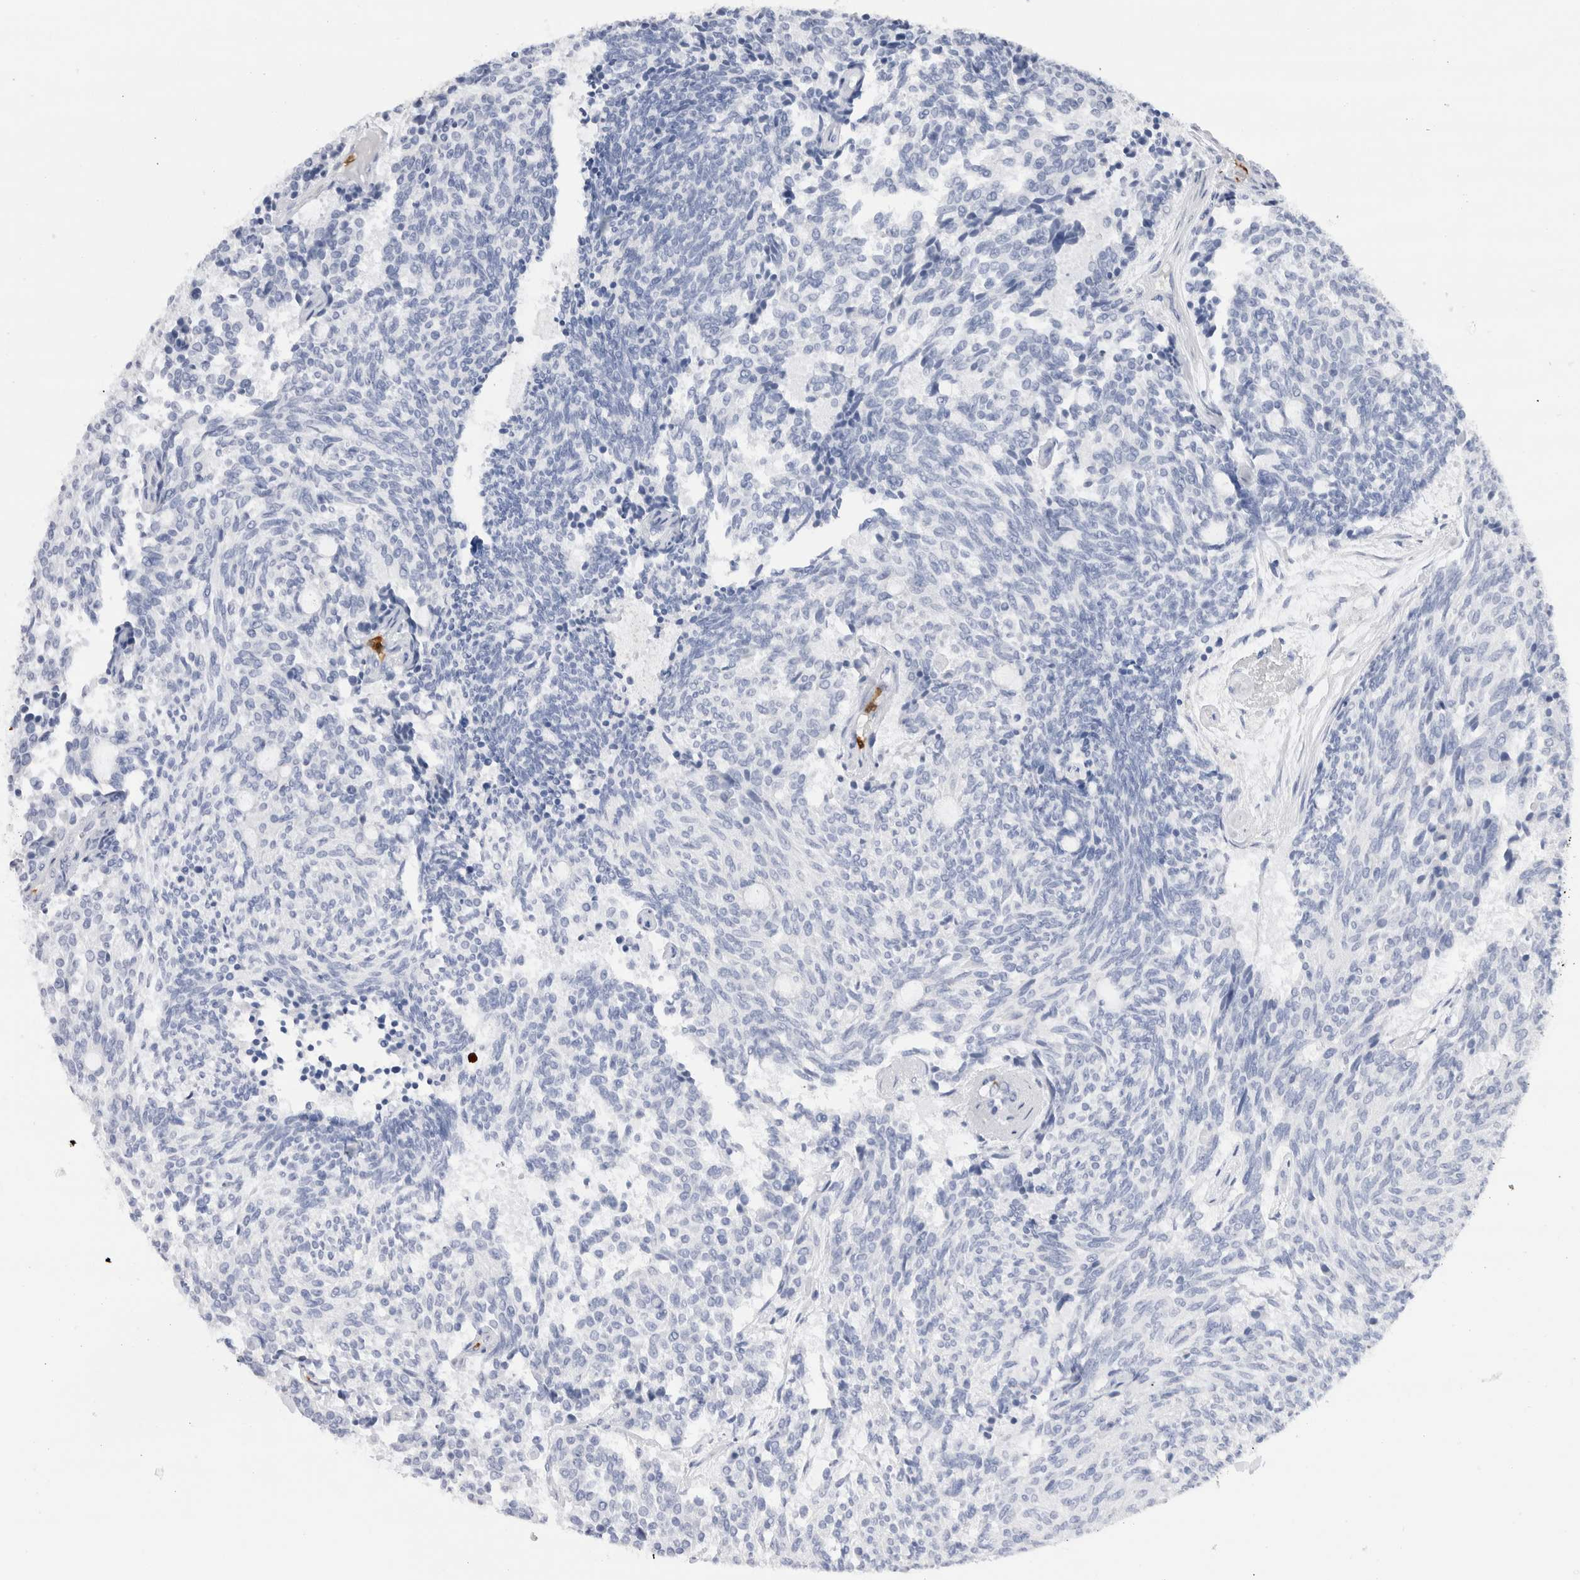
{"staining": {"intensity": "negative", "quantity": "none", "location": "none"}, "tissue": "carcinoid", "cell_type": "Tumor cells", "image_type": "cancer", "snomed": [{"axis": "morphology", "description": "Carcinoid, malignant, NOS"}, {"axis": "topography", "description": "Pancreas"}], "caption": "IHC of human malignant carcinoid exhibits no positivity in tumor cells.", "gene": "SLC10A5", "patient": {"sex": "female", "age": 54}}